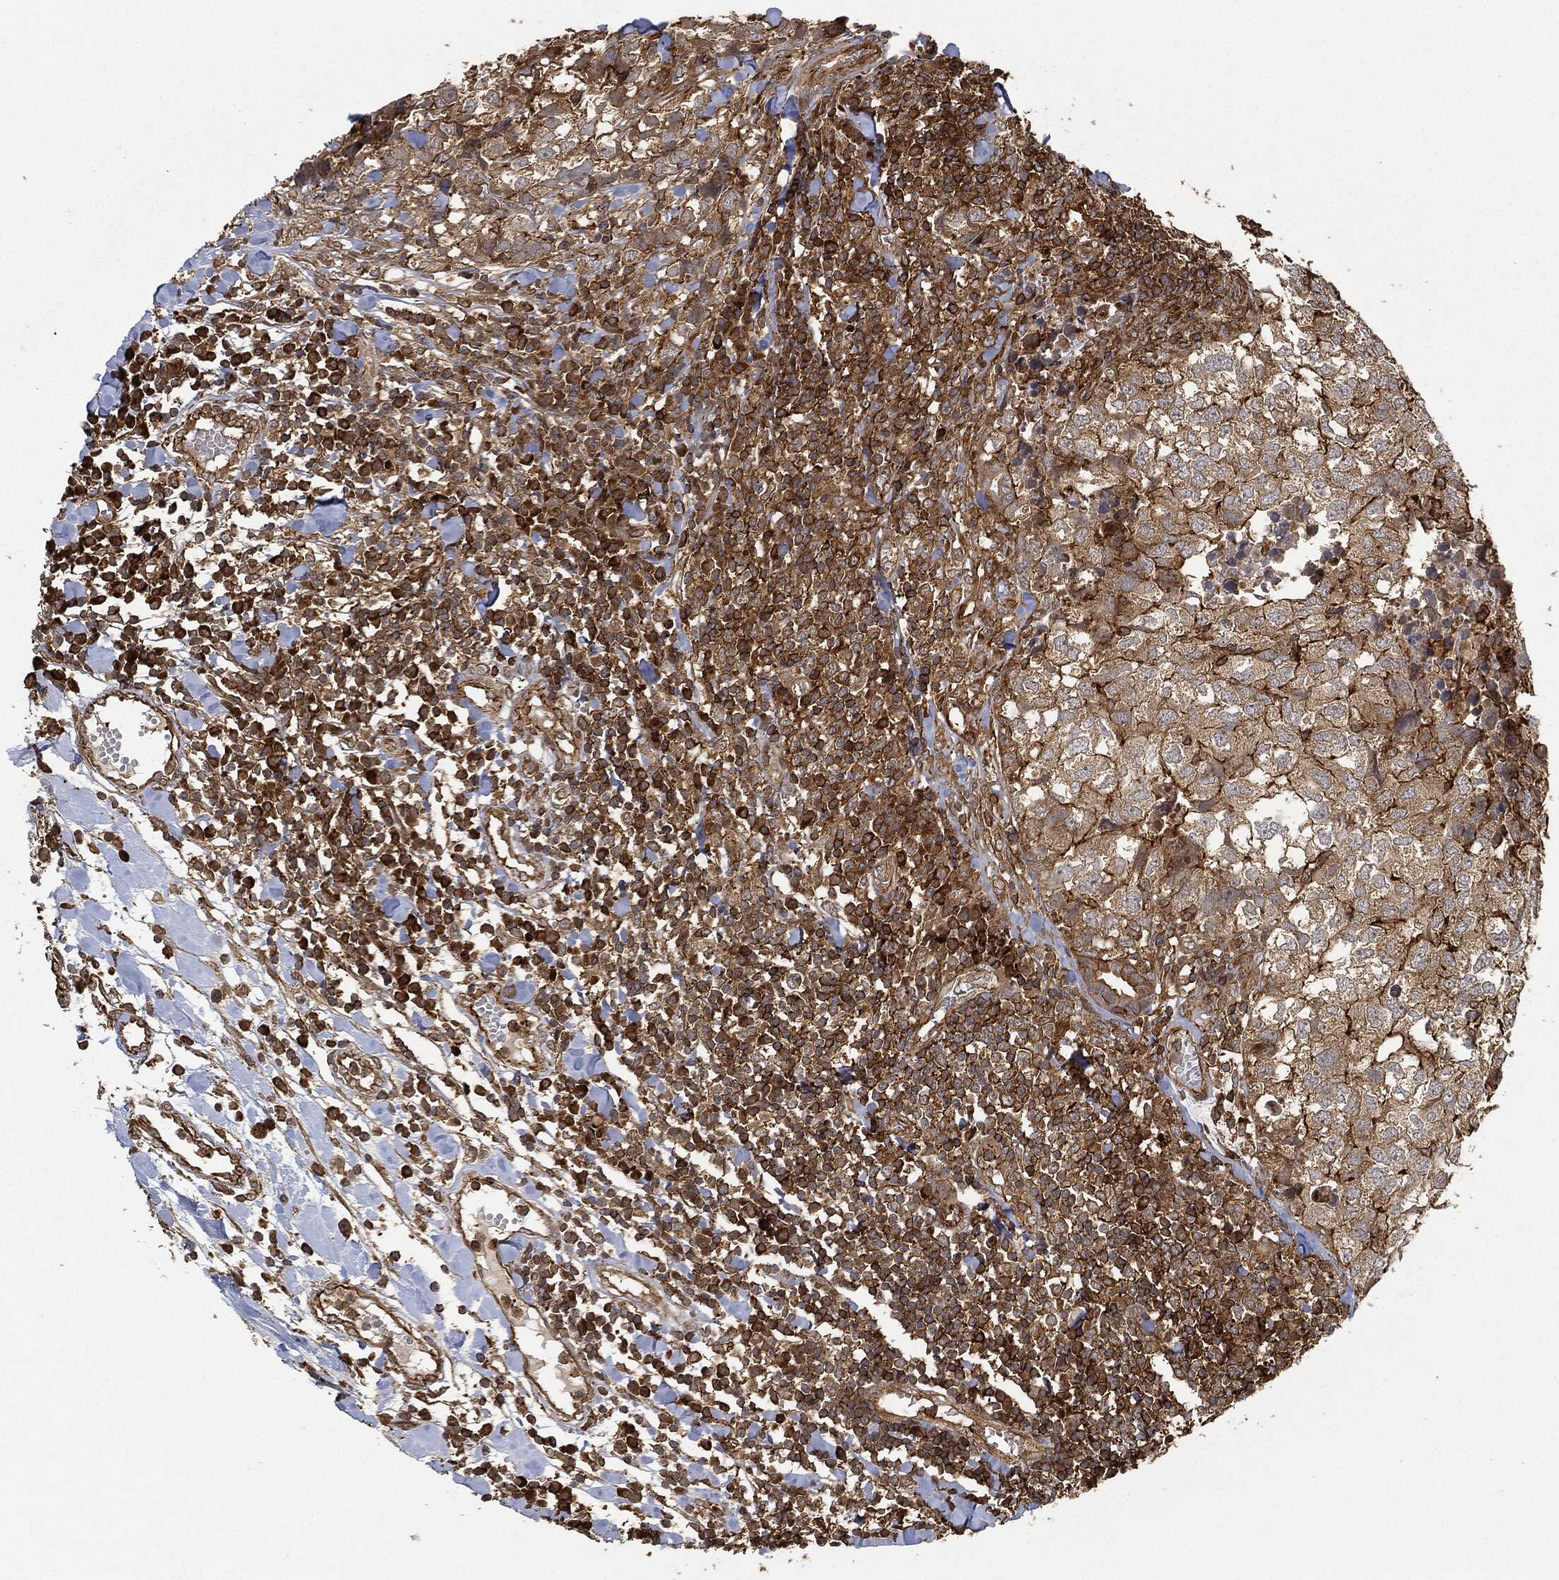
{"staining": {"intensity": "strong", "quantity": "<25%", "location": "cytoplasmic/membranous"}, "tissue": "breast cancer", "cell_type": "Tumor cells", "image_type": "cancer", "snomed": [{"axis": "morphology", "description": "Duct carcinoma"}, {"axis": "topography", "description": "Breast"}], "caption": "DAB (3,3'-diaminobenzidine) immunohistochemical staining of human breast intraductal carcinoma demonstrates strong cytoplasmic/membranous protein positivity in approximately <25% of tumor cells. (DAB (3,3'-diaminobenzidine) = brown stain, brightfield microscopy at high magnification).", "gene": "TPT1", "patient": {"sex": "female", "age": 30}}